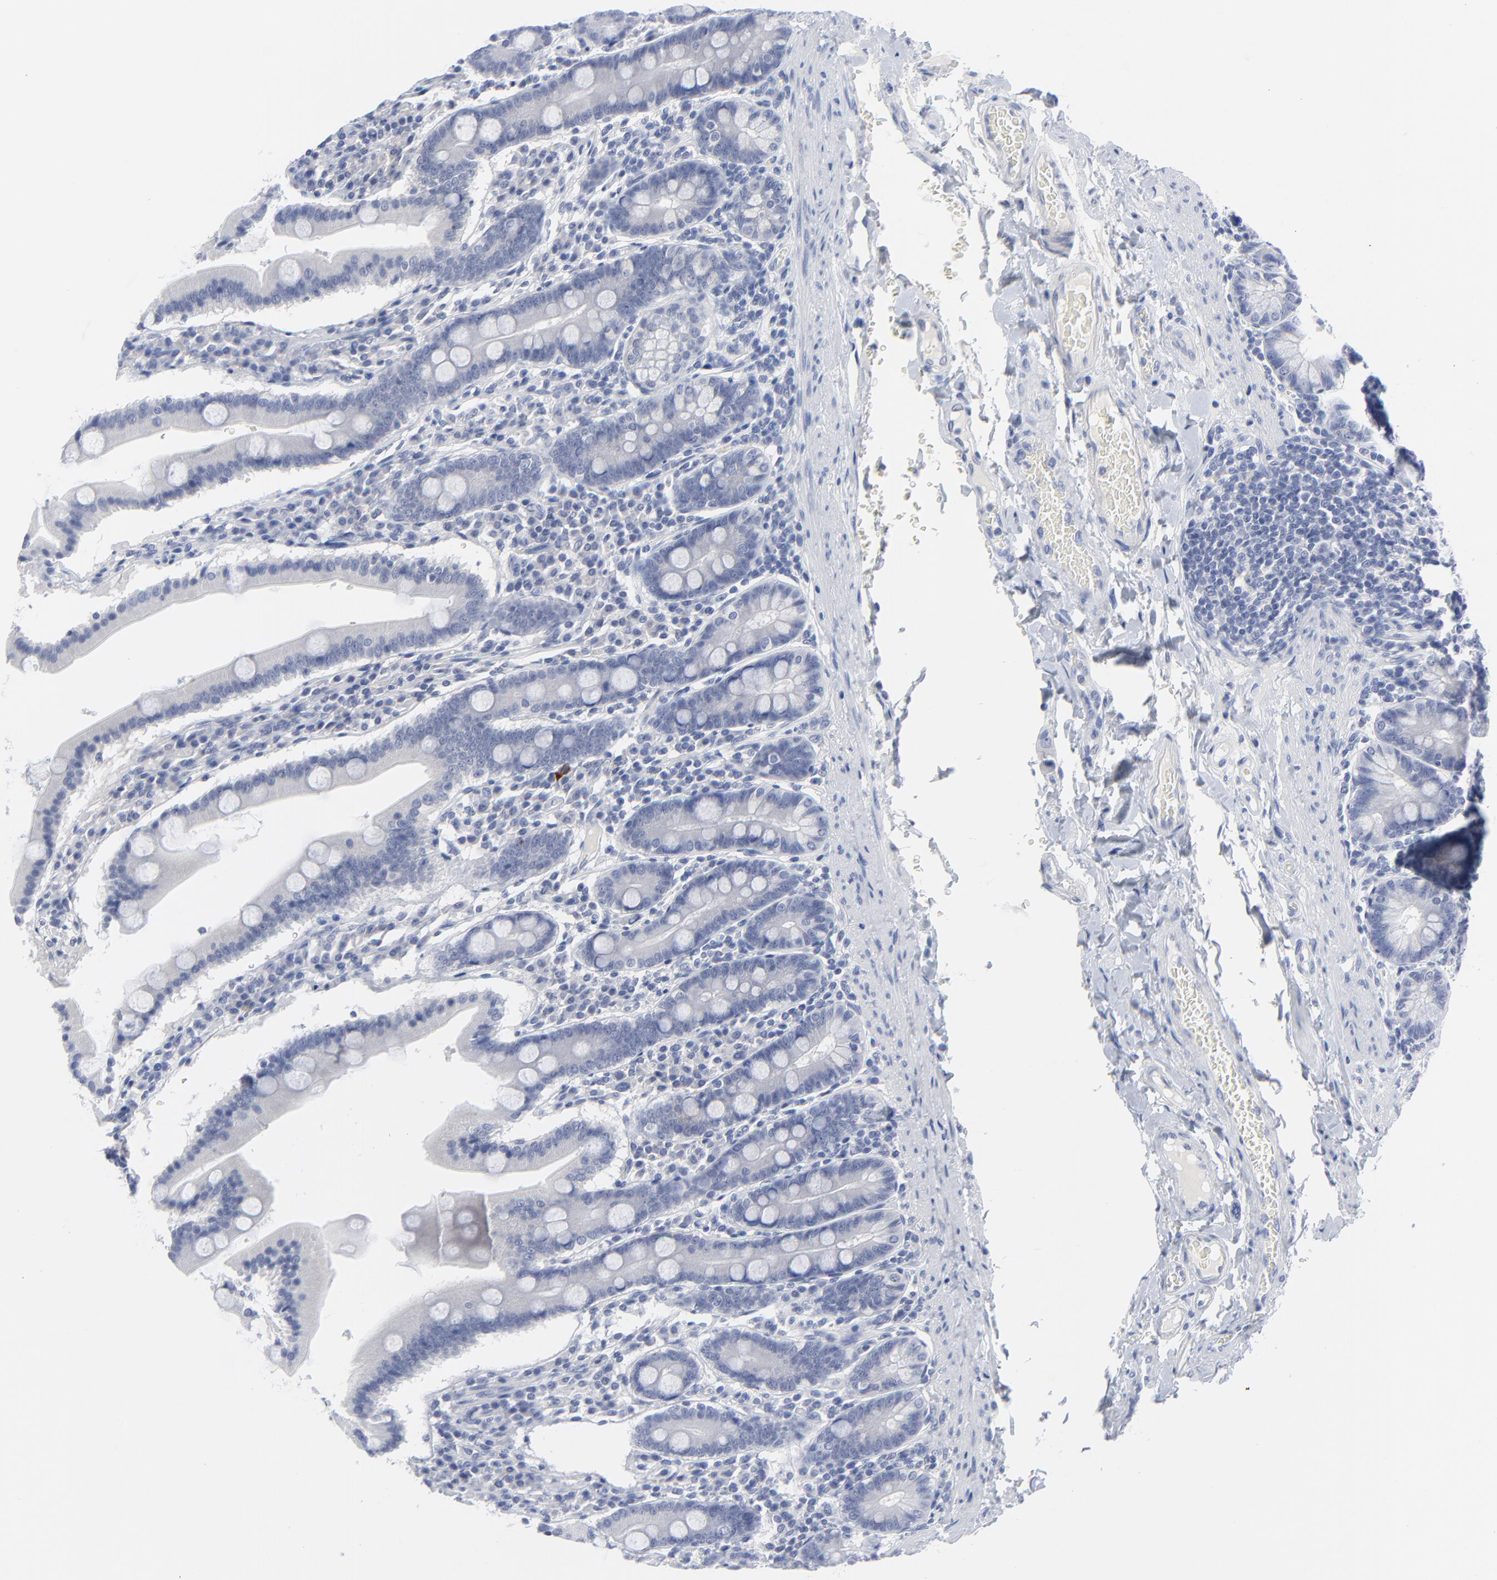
{"staining": {"intensity": "negative", "quantity": "none", "location": "none"}, "tissue": "duodenum", "cell_type": "Glandular cells", "image_type": "normal", "snomed": [{"axis": "morphology", "description": "Normal tissue, NOS"}, {"axis": "topography", "description": "Duodenum"}], "caption": "Duodenum was stained to show a protein in brown. There is no significant expression in glandular cells.", "gene": "CLEC4G", "patient": {"sex": "male", "age": 50}}